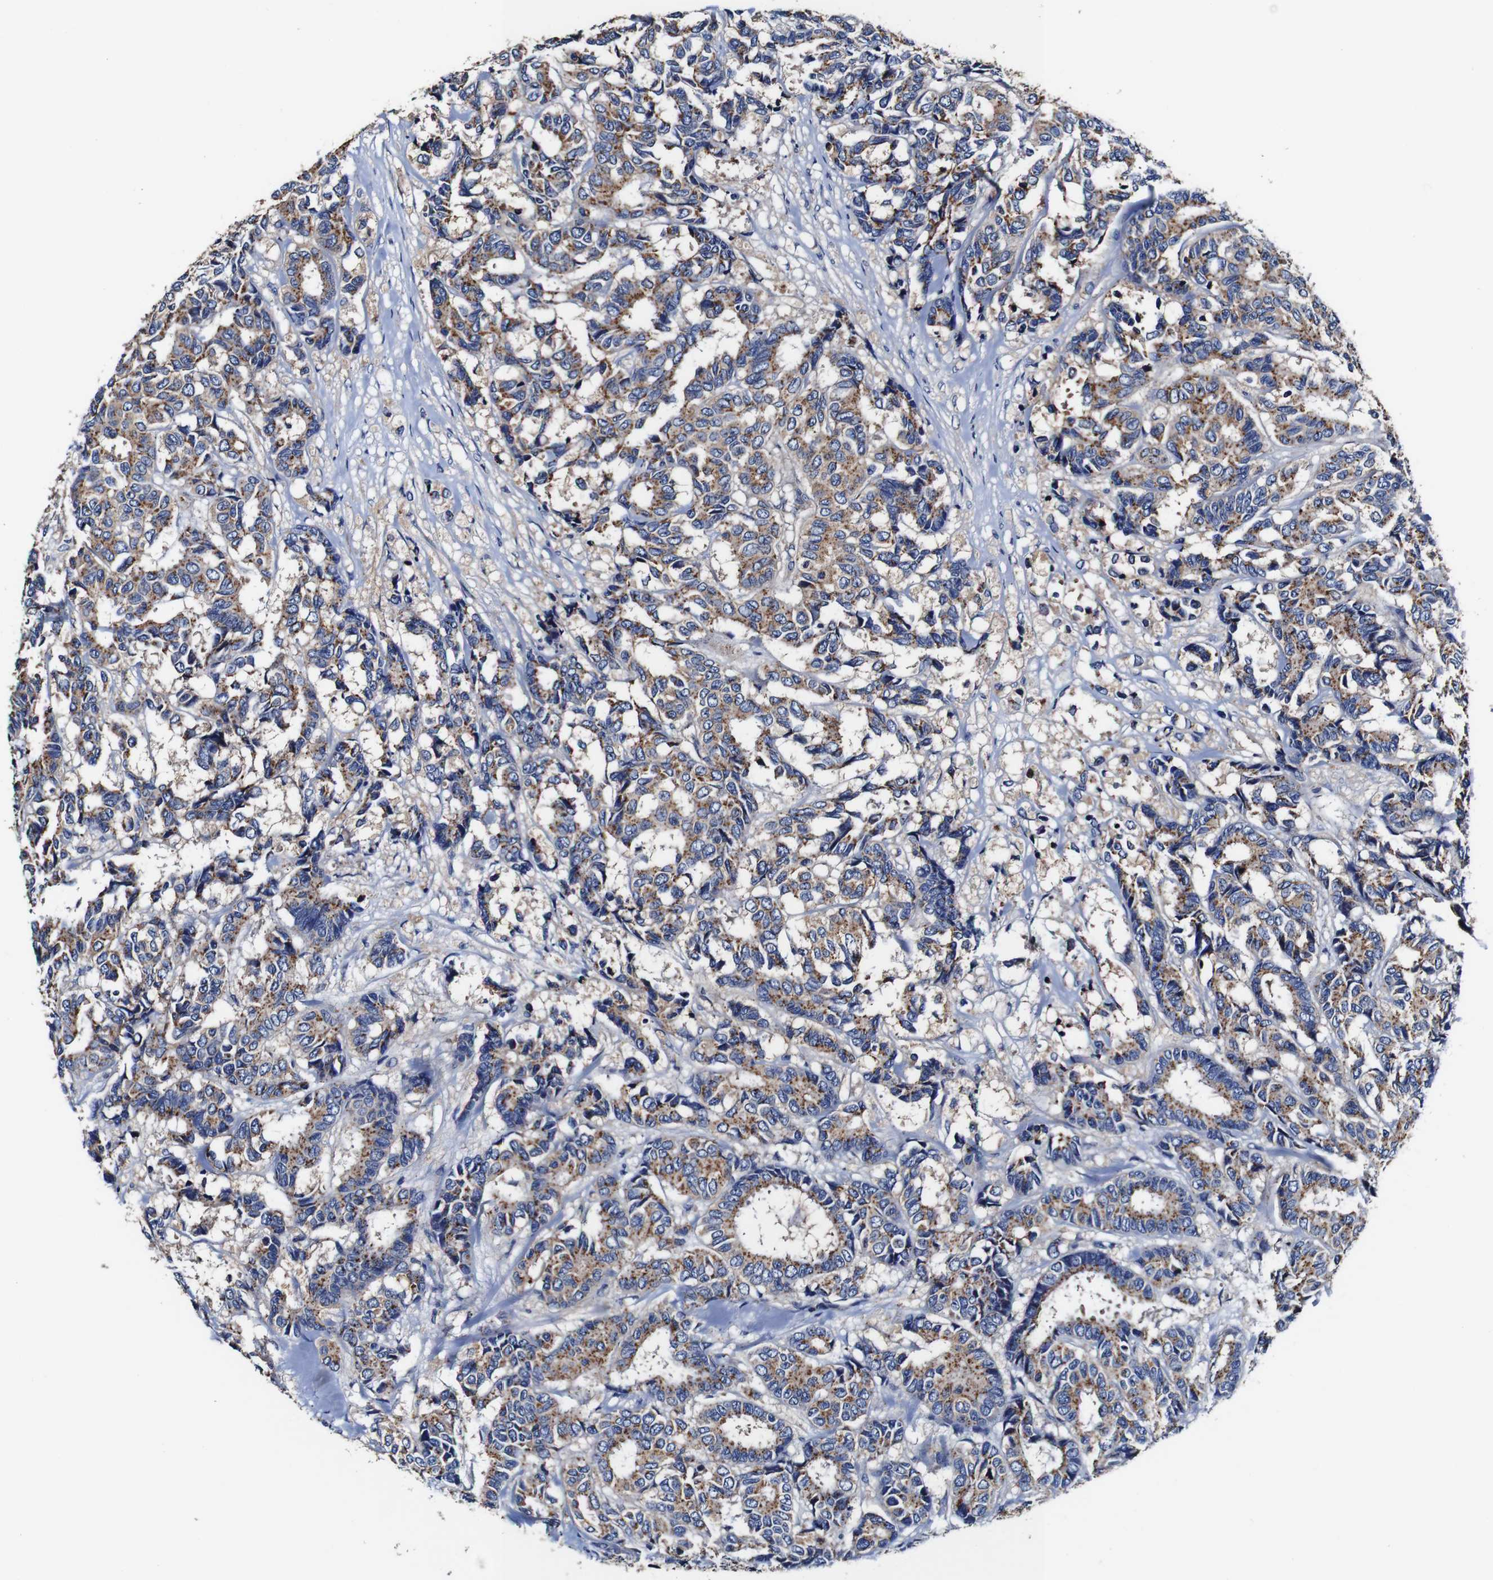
{"staining": {"intensity": "moderate", "quantity": ">75%", "location": "cytoplasmic/membranous"}, "tissue": "breast cancer", "cell_type": "Tumor cells", "image_type": "cancer", "snomed": [{"axis": "morphology", "description": "Duct carcinoma"}, {"axis": "topography", "description": "Breast"}], "caption": "IHC of human infiltrating ductal carcinoma (breast) reveals medium levels of moderate cytoplasmic/membranous staining in approximately >75% of tumor cells. (DAB = brown stain, brightfield microscopy at high magnification).", "gene": "PDCD6IP", "patient": {"sex": "female", "age": 87}}